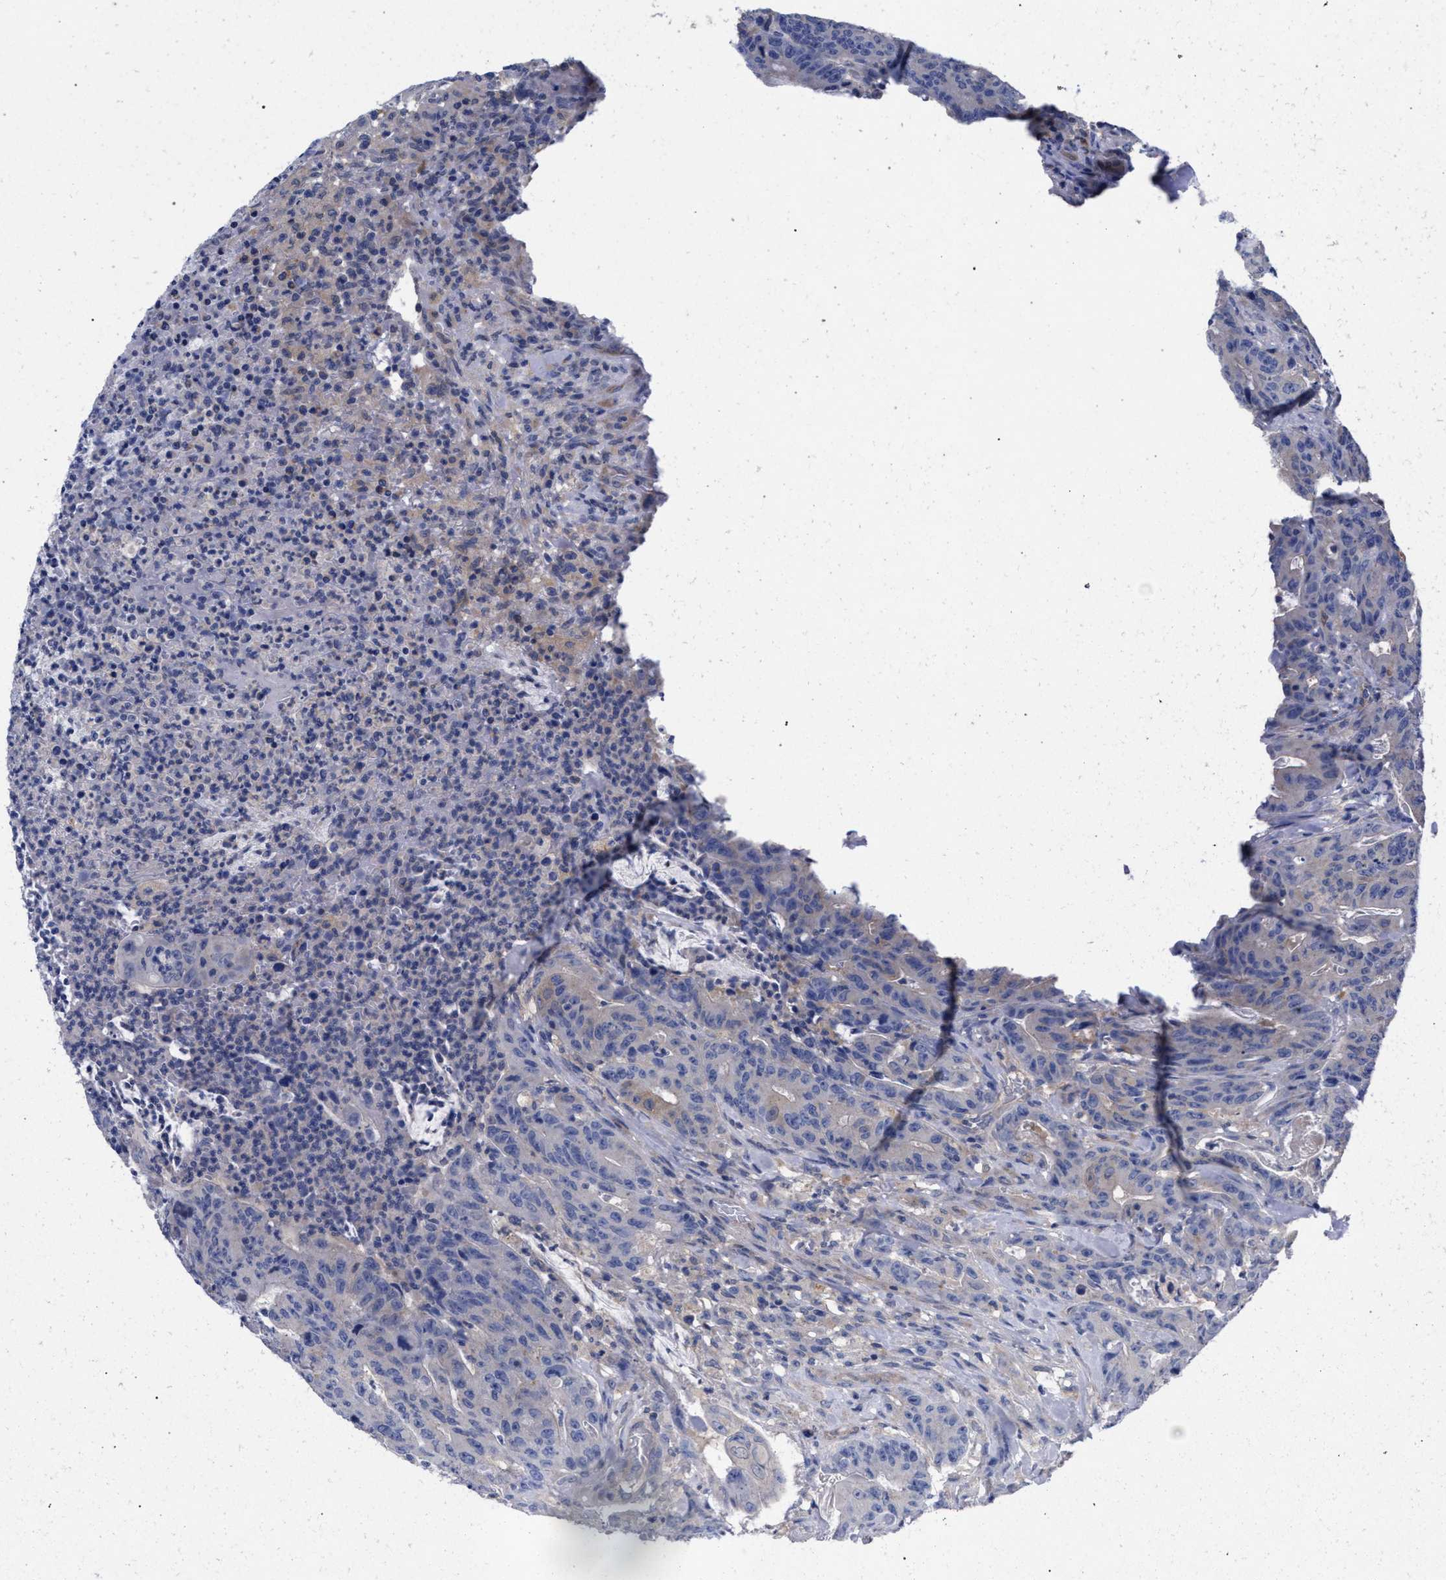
{"staining": {"intensity": "negative", "quantity": "none", "location": "none"}, "tissue": "colorectal cancer", "cell_type": "Tumor cells", "image_type": "cancer", "snomed": [{"axis": "morphology", "description": "Adenocarcinoma, NOS"}, {"axis": "topography", "description": "Colon"}], "caption": "This is an IHC histopathology image of human colorectal adenocarcinoma. There is no positivity in tumor cells.", "gene": "GMPR", "patient": {"sex": "male", "age": 45}}